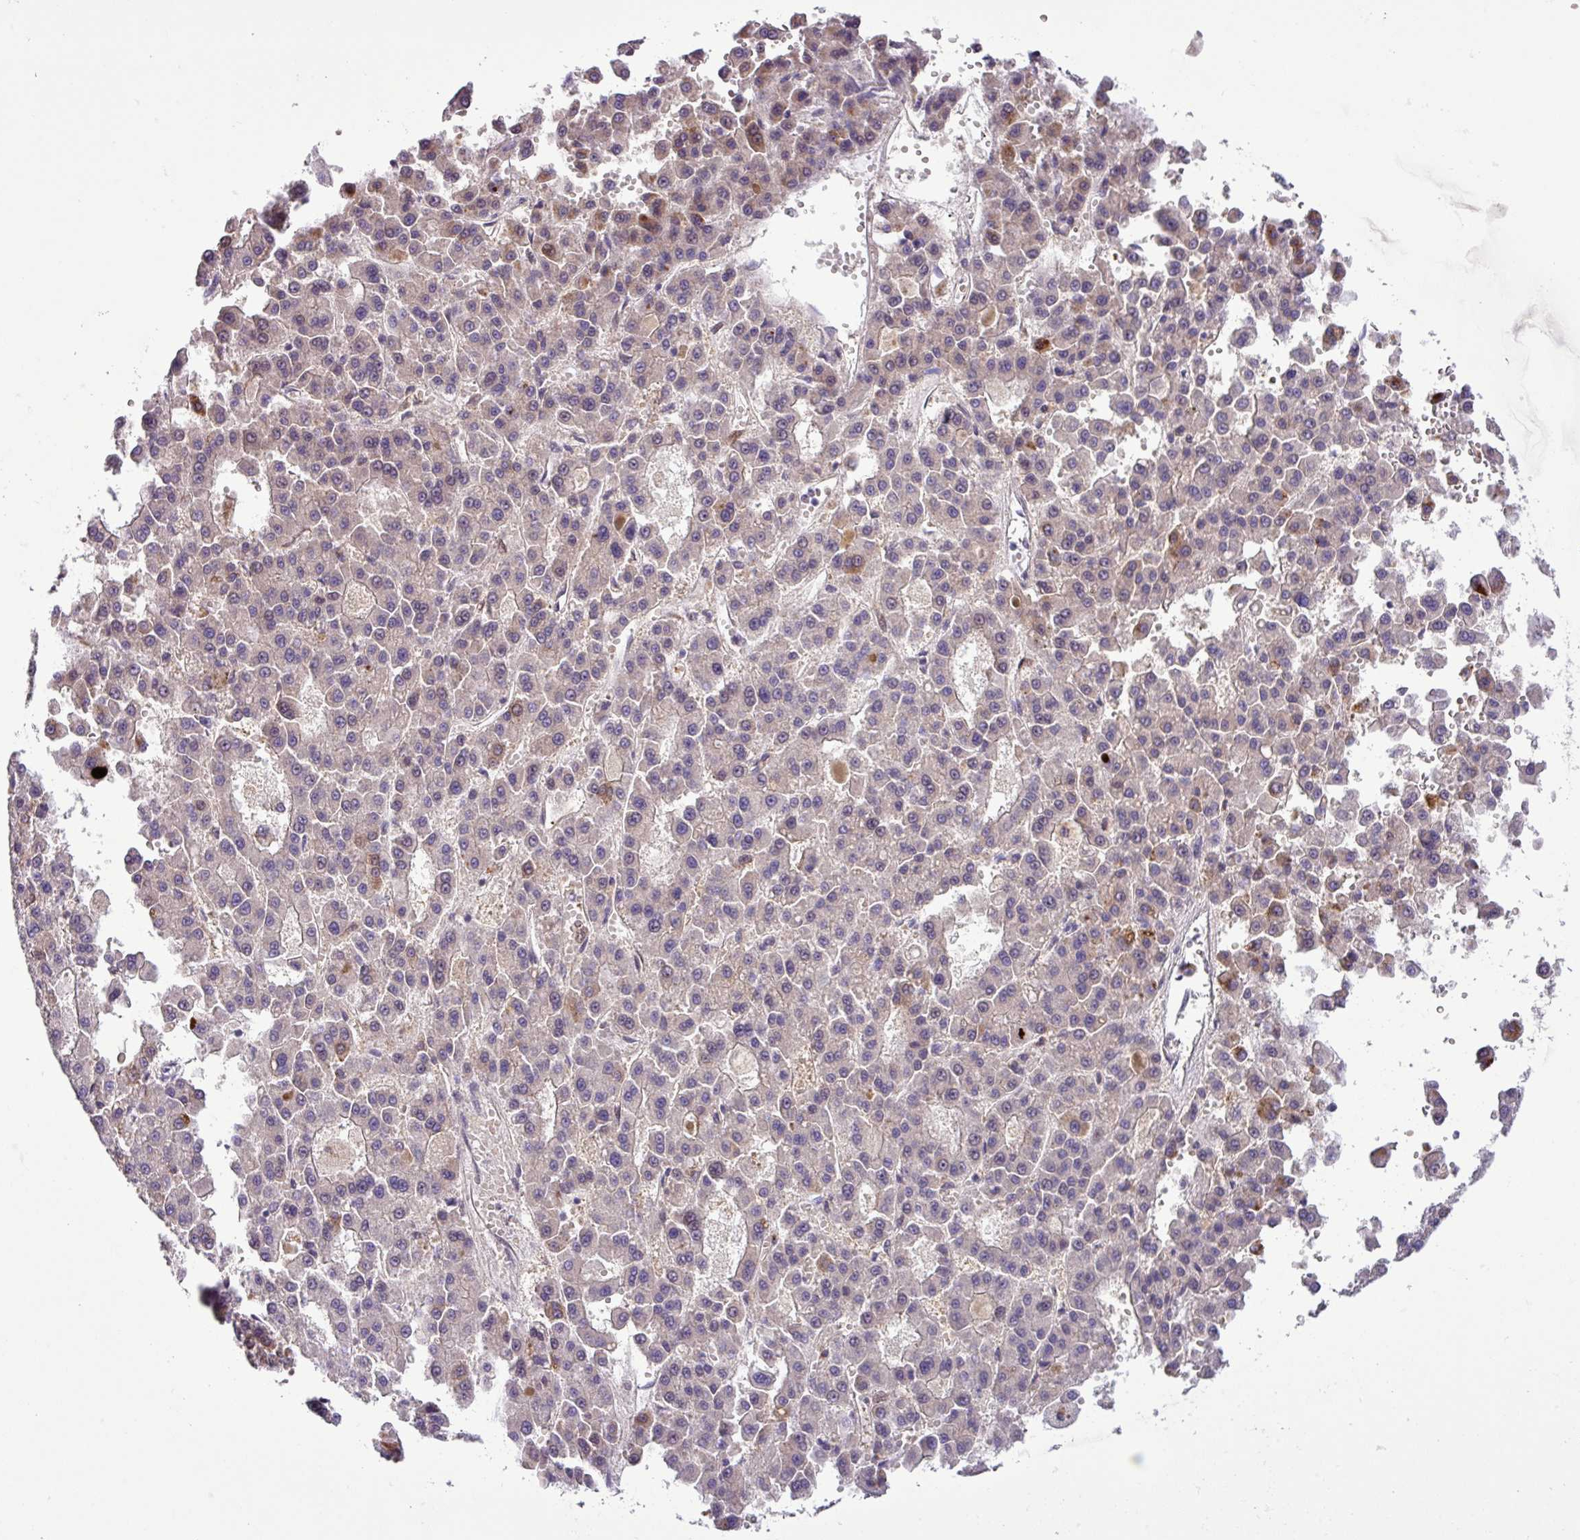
{"staining": {"intensity": "moderate", "quantity": "25%-75%", "location": "cytoplasmic/membranous,nuclear"}, "tissue": "liver cancer", "cell_type": "Tumor cells", "image_type": "cancer", "snomed": [{"axis": "morphology", "description": "Carcinoma, Hepatocellular, NOS"}, {"axis": "topography", "description": "Liver"}], "caption": "Moderate cytoplasmic/membranous and nuclear staining for a protein is seen in about 25%-75% of tumor cells of liver cancer (hepatocellular carcinoma) using IHC.", "gene": "CARHSP1", "patient": {"sex": "male", "age": 70}}